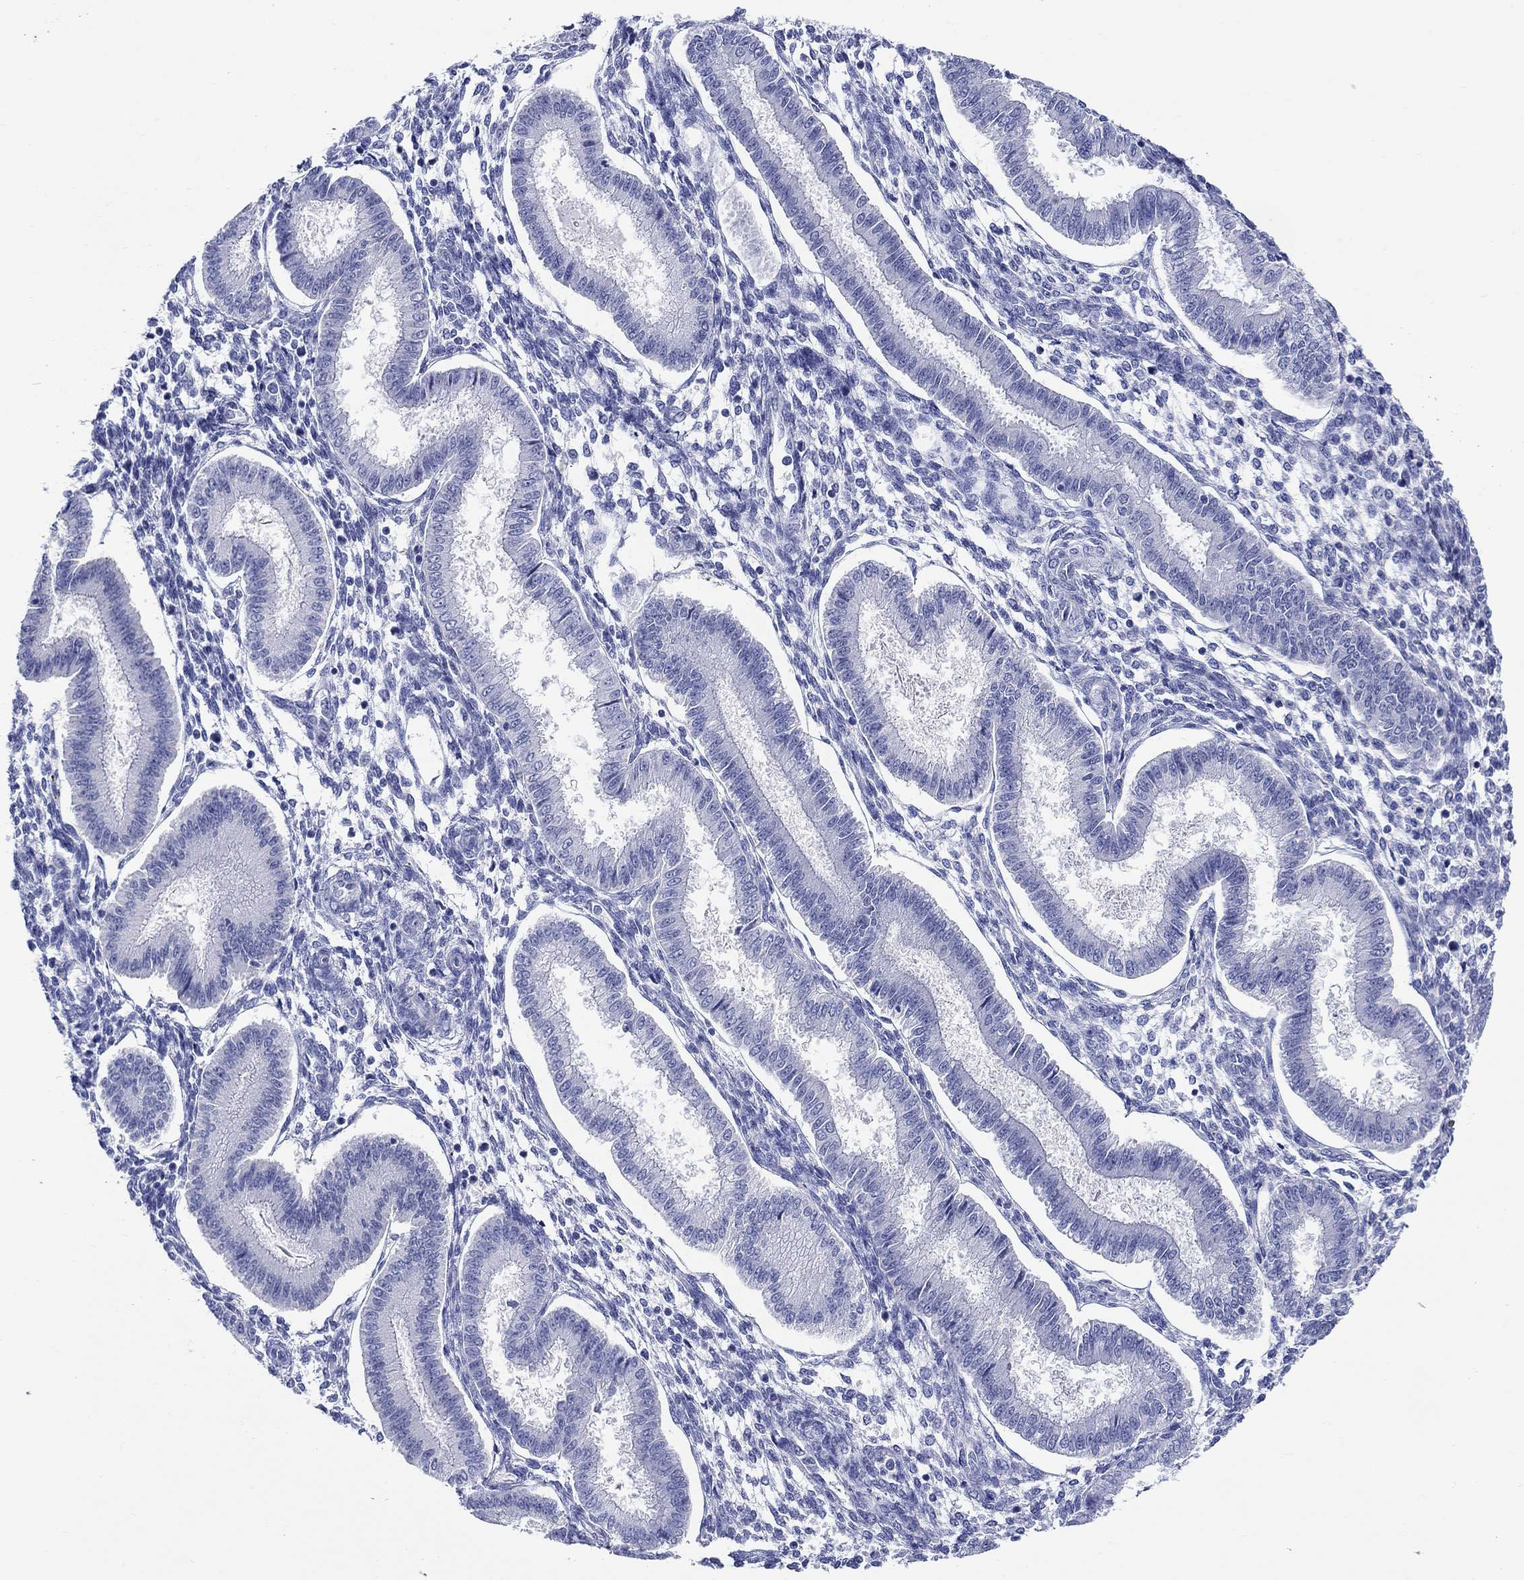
{"staining": {"intensity": "negative", "quantity": "none", "location": "none"}, "tissue": "endometrium", "cell_type": "Cells in endometrial stroma", "image_type": "normal", "snomed": [{"axis": "morphology", "description": "Normal tissue, NOS"}, {"axis": "topography", "description": "Endometrium"}], "caption": "Endometrium stained for a protein using immunohistochemistry (IHC) displays no expression cells in endometrial stroma.", "gene": "CRYGS", "patient": {"sex": "female", "age": 43}}